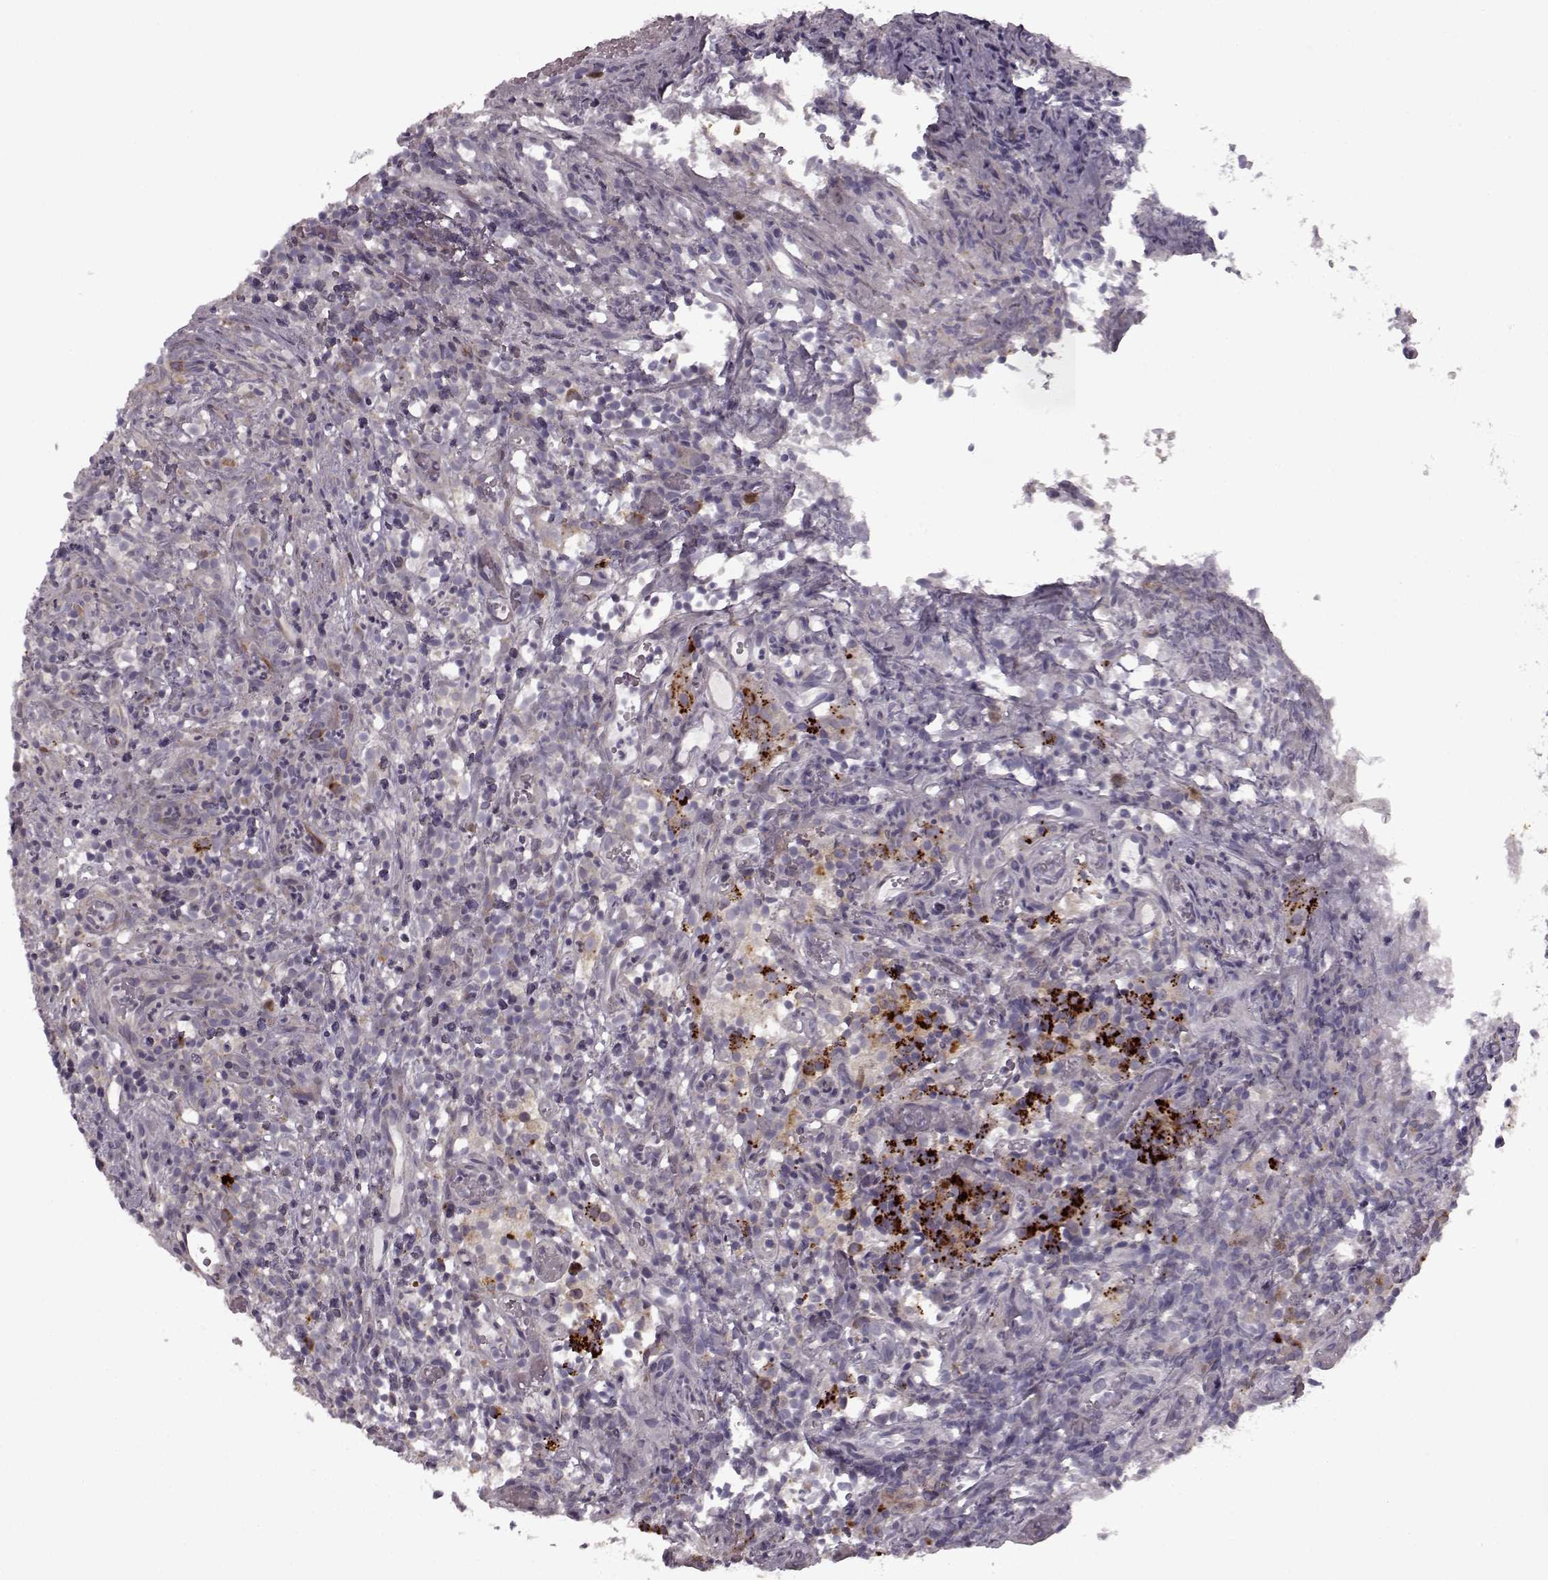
{"staining": {"intensity": "negative", "quantity": "none", "location": "none"}, "tissue": "prostate cancer", "cell_type": "Tumor cells", "image_type": "cancer", "snomed": [{"axis": "morphology", "description": "Adenocarcinoma, High grade"}, {"axis": "topography", "description": "Prostate"}], "caption": "Immunohistochemistry micrograph of human prostate adenocarcinoma (high-grade) stained for a protein (brown), which reveals no positivity in tumor cells.", "gene": "HMMR", "patient": {"sex": "male", "age": 53}}